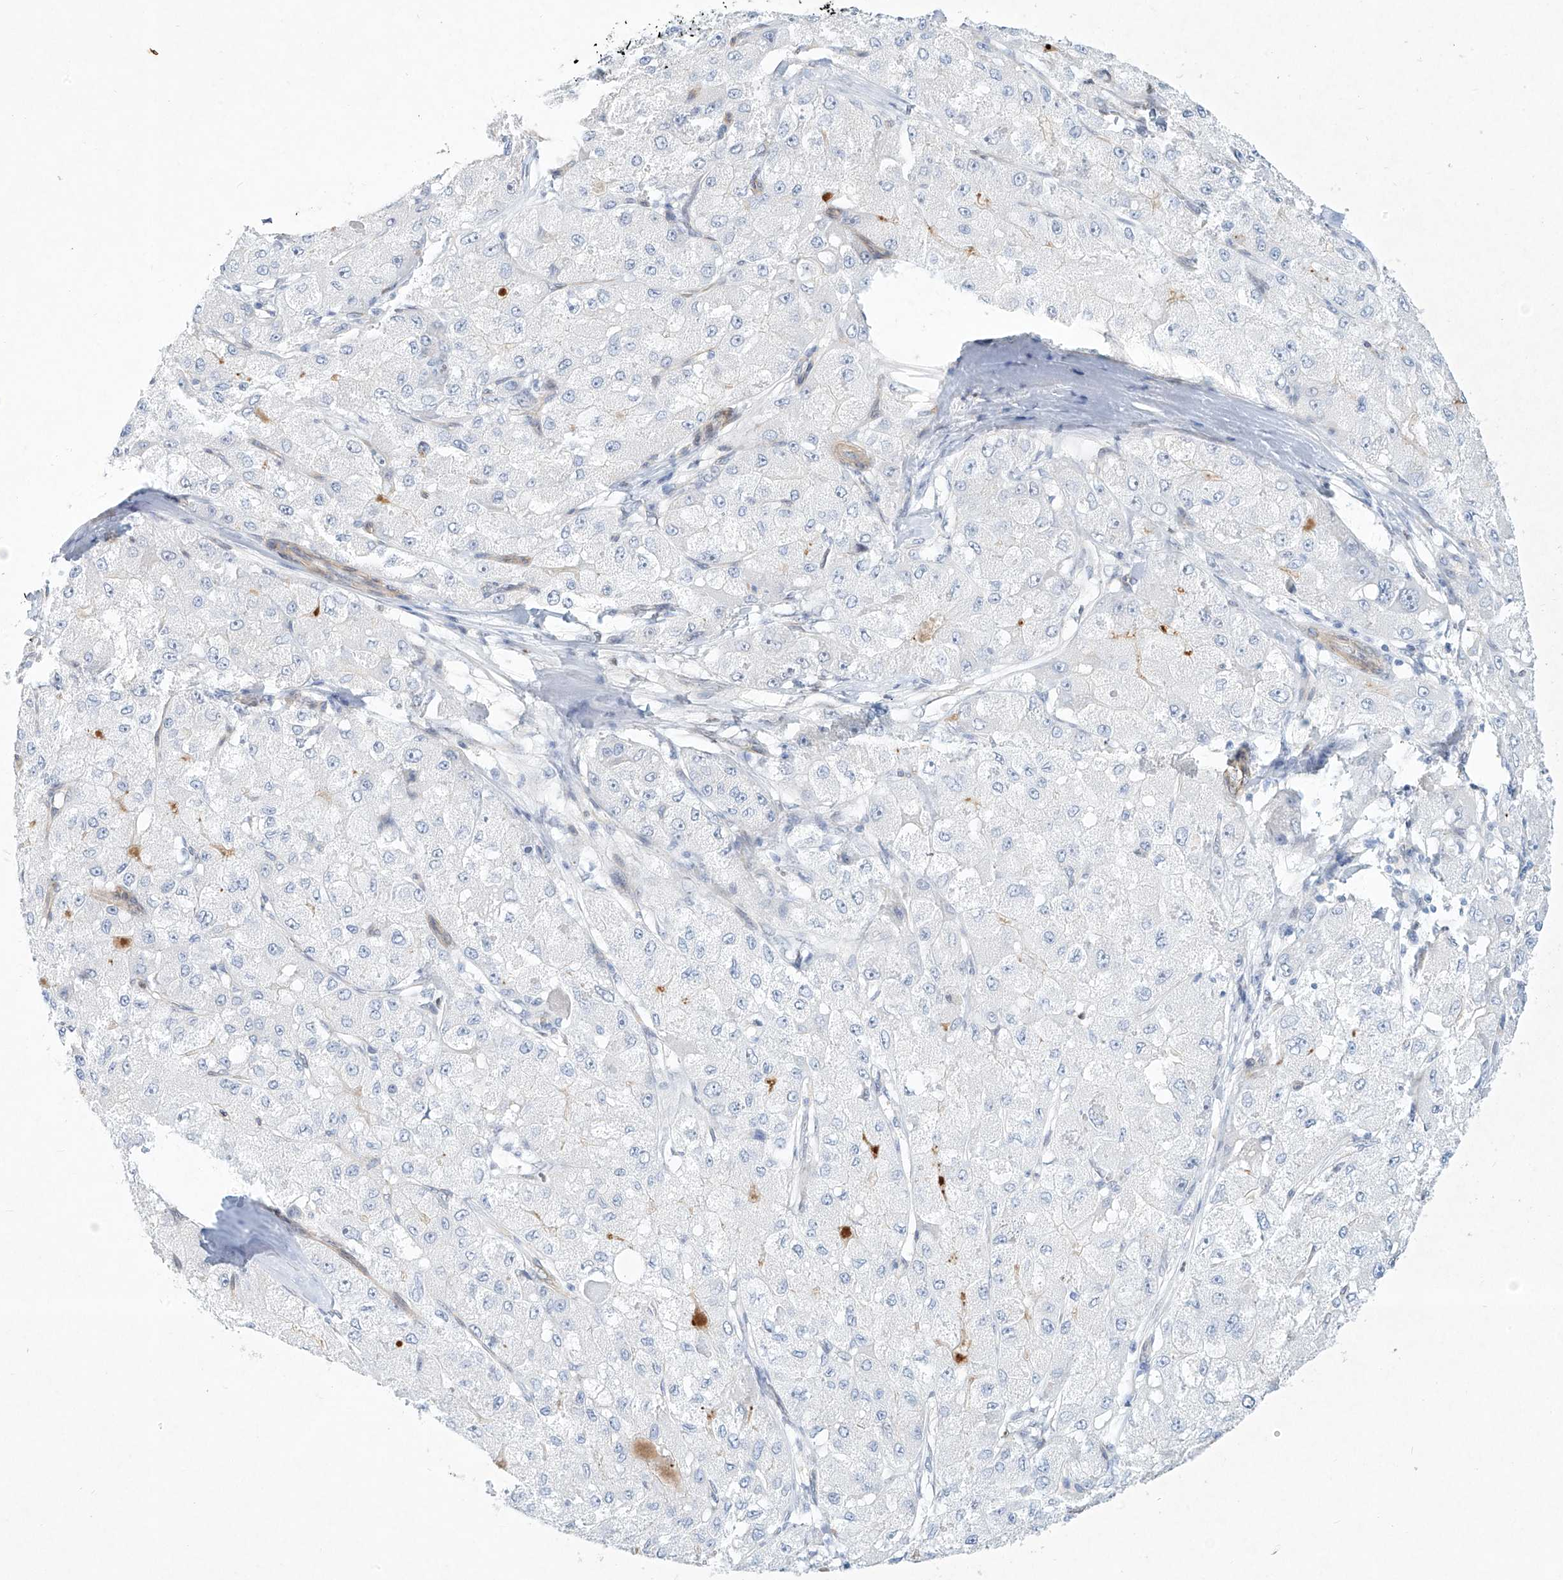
{"staining": {"intensity": "negative", "quantity": "none", "location": "none"}, "tissue": "liver cancer", "cell_type": "Tumor cells", "image_type": "cancer", "snomed": [{"axis": "morphology", "description": "Carcinoma, Hepatocellular, NOS"}, {"axis": "topography", "description": "Liver"}], "caption": "Protein analysis of liver cancer shows no significant expression in tumor cells. (DAB immunohistochemistry visualized using brightfield microscopy, high magnification).", "gene": "REEP2", "patient": {"sex": "male", "age": 80}}